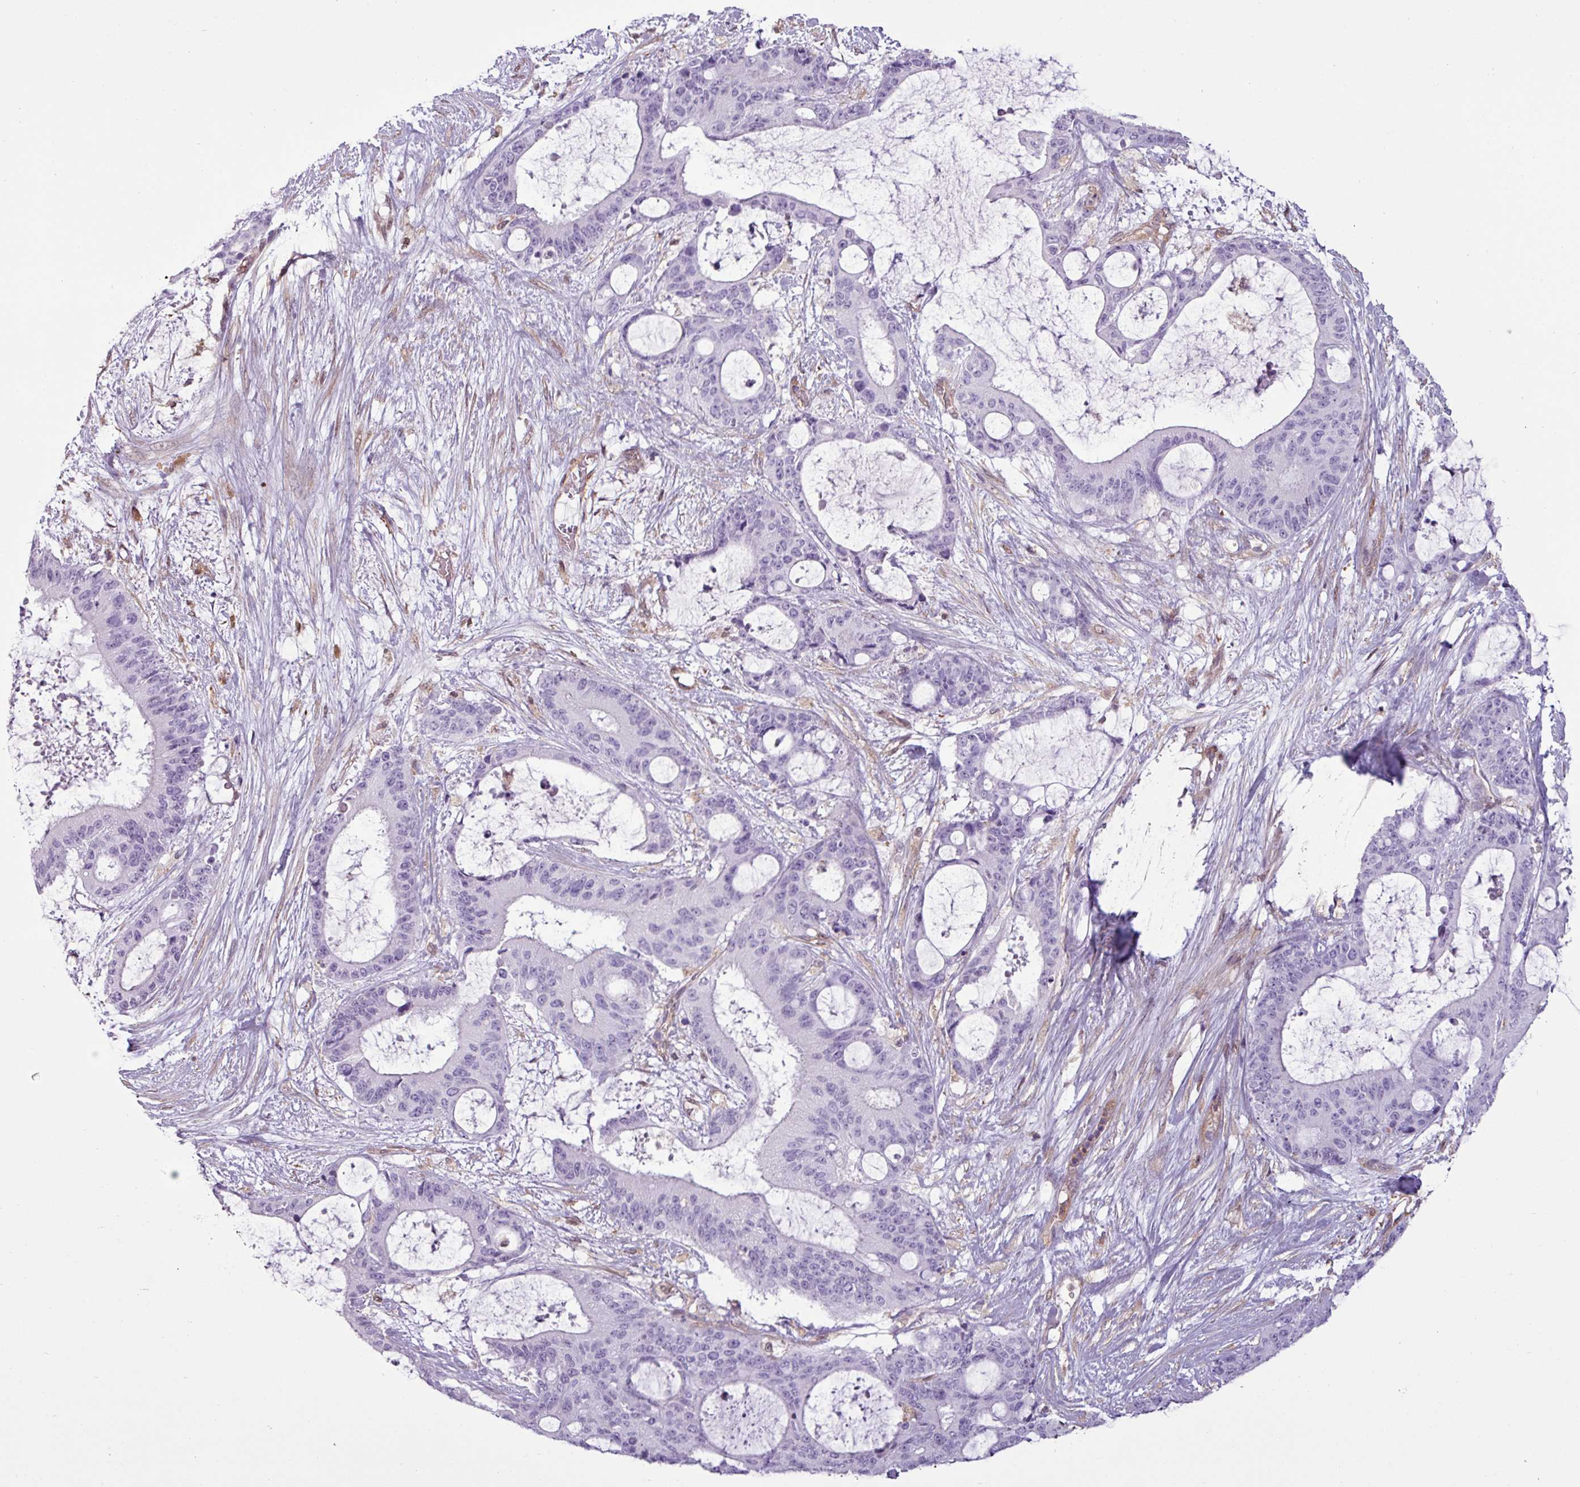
{"staining": {"intensity": "negative", "quantity": "none", "location": "none"}, "tissue": "liver cancer", "cell_type": "Tumor cells", "image_type": "cancer", "snomed": [{"axis": "morphology", "description": "Normal tissue, NOS"}, {"axis": "morphology", "description": "Cholangiocarcinoma"}, {"axis": "topography", "description": "Liver"}, {"axis": "topography", "description": "Peripheral nerve tissue"}], "caption": "Immunohistochemistry (IHC) of liver cholangiocarcinoma displays no positivity in tumor cells. Nuclei are stained in blue.", "gene": "SH3BGRL", "patient": {"sex": "female", "age": 73}}